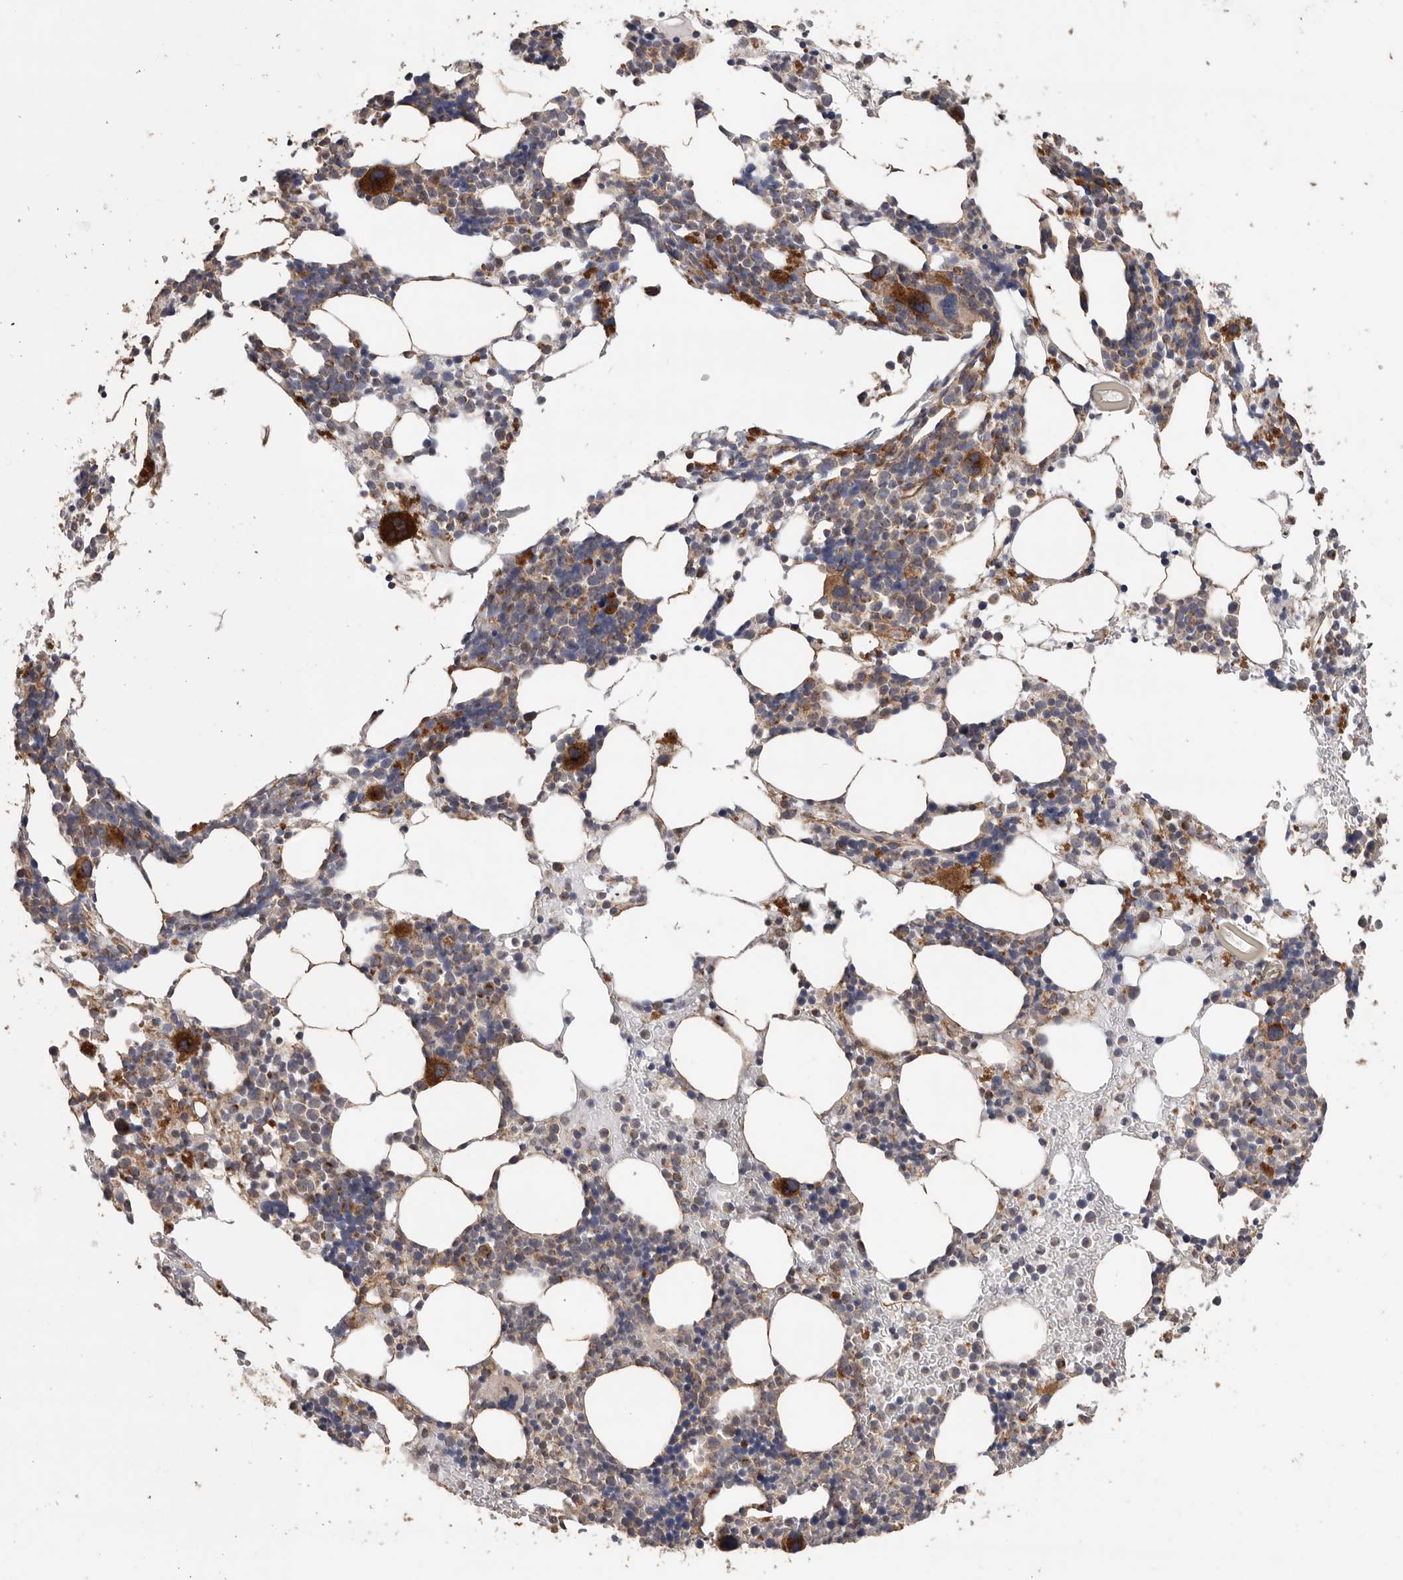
{"staining": {"intensity": "strong", "quantity": "<25%", "location": "cytoplasmic/membranous"}, "tissue": "bone marrow", "cell_type": "Hematopoietic cells", "image_type": "normal", "snomed": [{"axis": "morphology", "description": "Normal tissue, NOS"}, {"axis": "morphology", "description": "Inflammation, NOS"}, {"axis": "topography", "description": "Bone marrow"}], "caption": "Brown immunohistochemical staining in unremarkable bone marrow reveals strong cytoplasmic/membranous expression in approximately <25% of hematopoietic cells.", "gene": "PODXL2", "patient": {"sex": "male", "age": 44}}